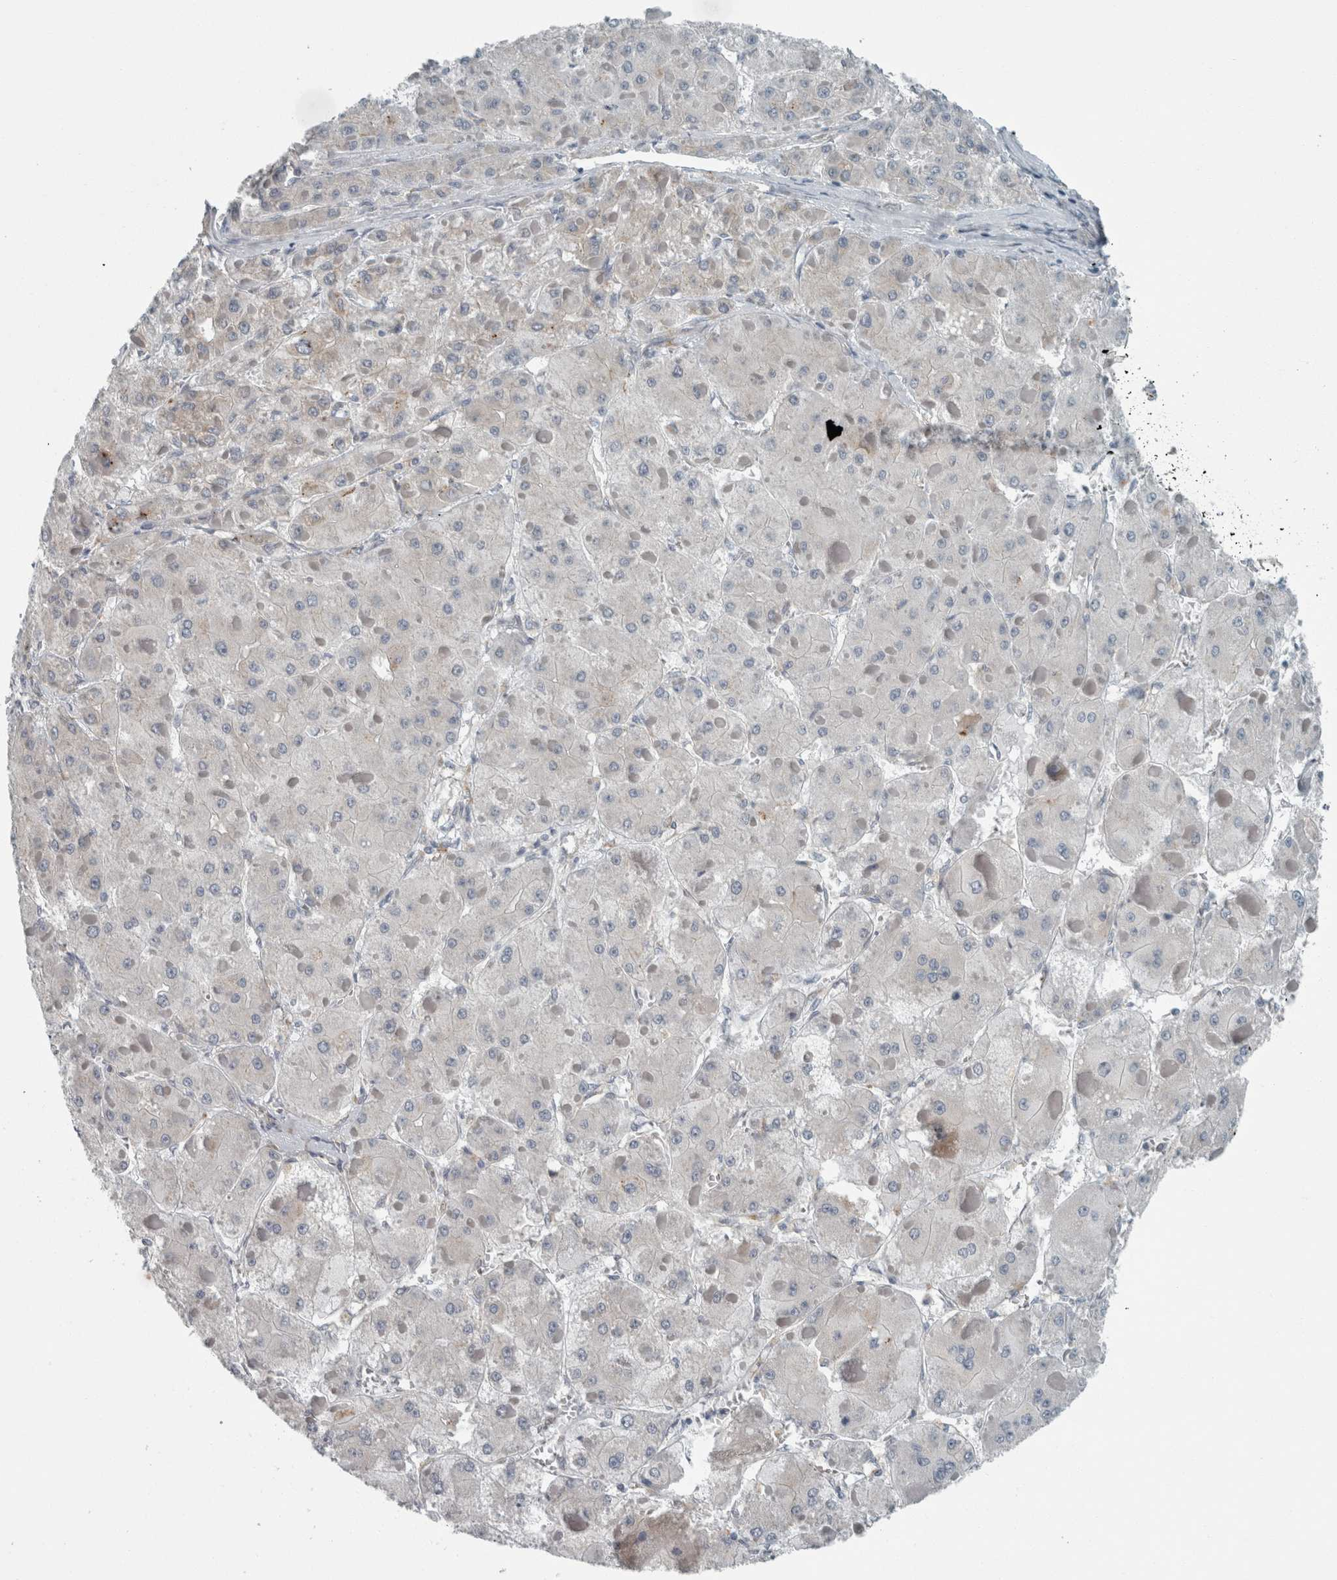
{"staining": {"intensity": "negative", "quantity": "none", "location": "none"}, "tissue": "liver cancer", "cell_type": "Tumor cells", "image_type": "cancer", "snomed": [{"axis": "morphology", "description": "Carcinoma, Hepatocellular, NOS"}, {"axis": "topography", "description": "Liver"}], "caption": "The image demonstrates no staining of tumor cells in hepatocellular carcinoma (liver).", "gene": "KIF1C", "patient": {"sex": "female", "age": 73}}